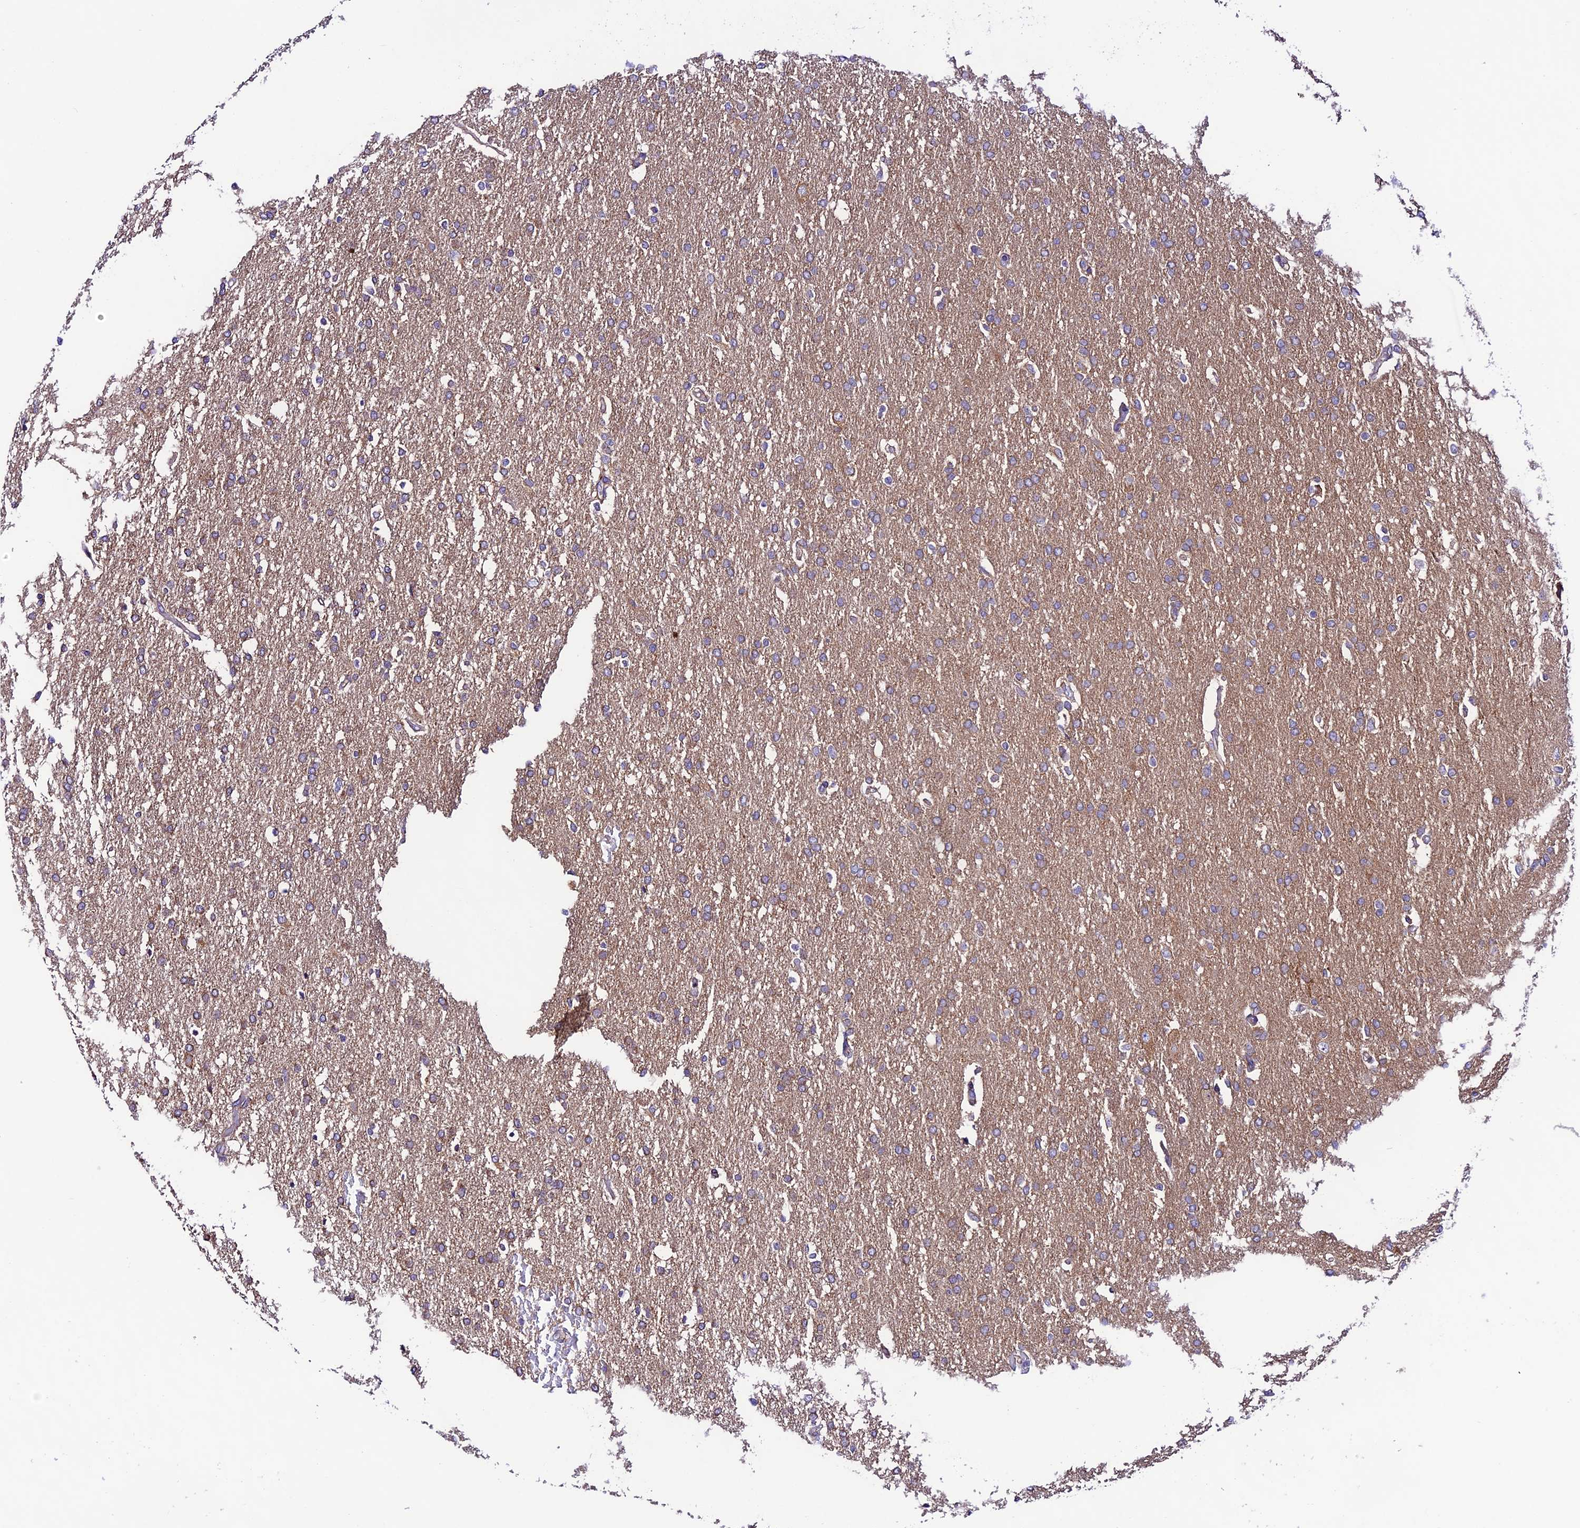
{"staining": {"intensity": "weak", "quantity": "<25%", "location": "cytoplasmic/membranous"}, "tissue": "glioma", "cell_type": "Tumor cells", "image_type": "cancer", "snomed": [{"axis": "morphology", "description": "Glioma, malignant, High grade"}, {"axis": "topography", "description": "Brain"}], "caption": "A high-resolution image shows IHC staining of glioma, which exhibits no significant staining in tumor cells.", "gene": "LACTB2", "patient": {"sex": "male", "age": 72}}